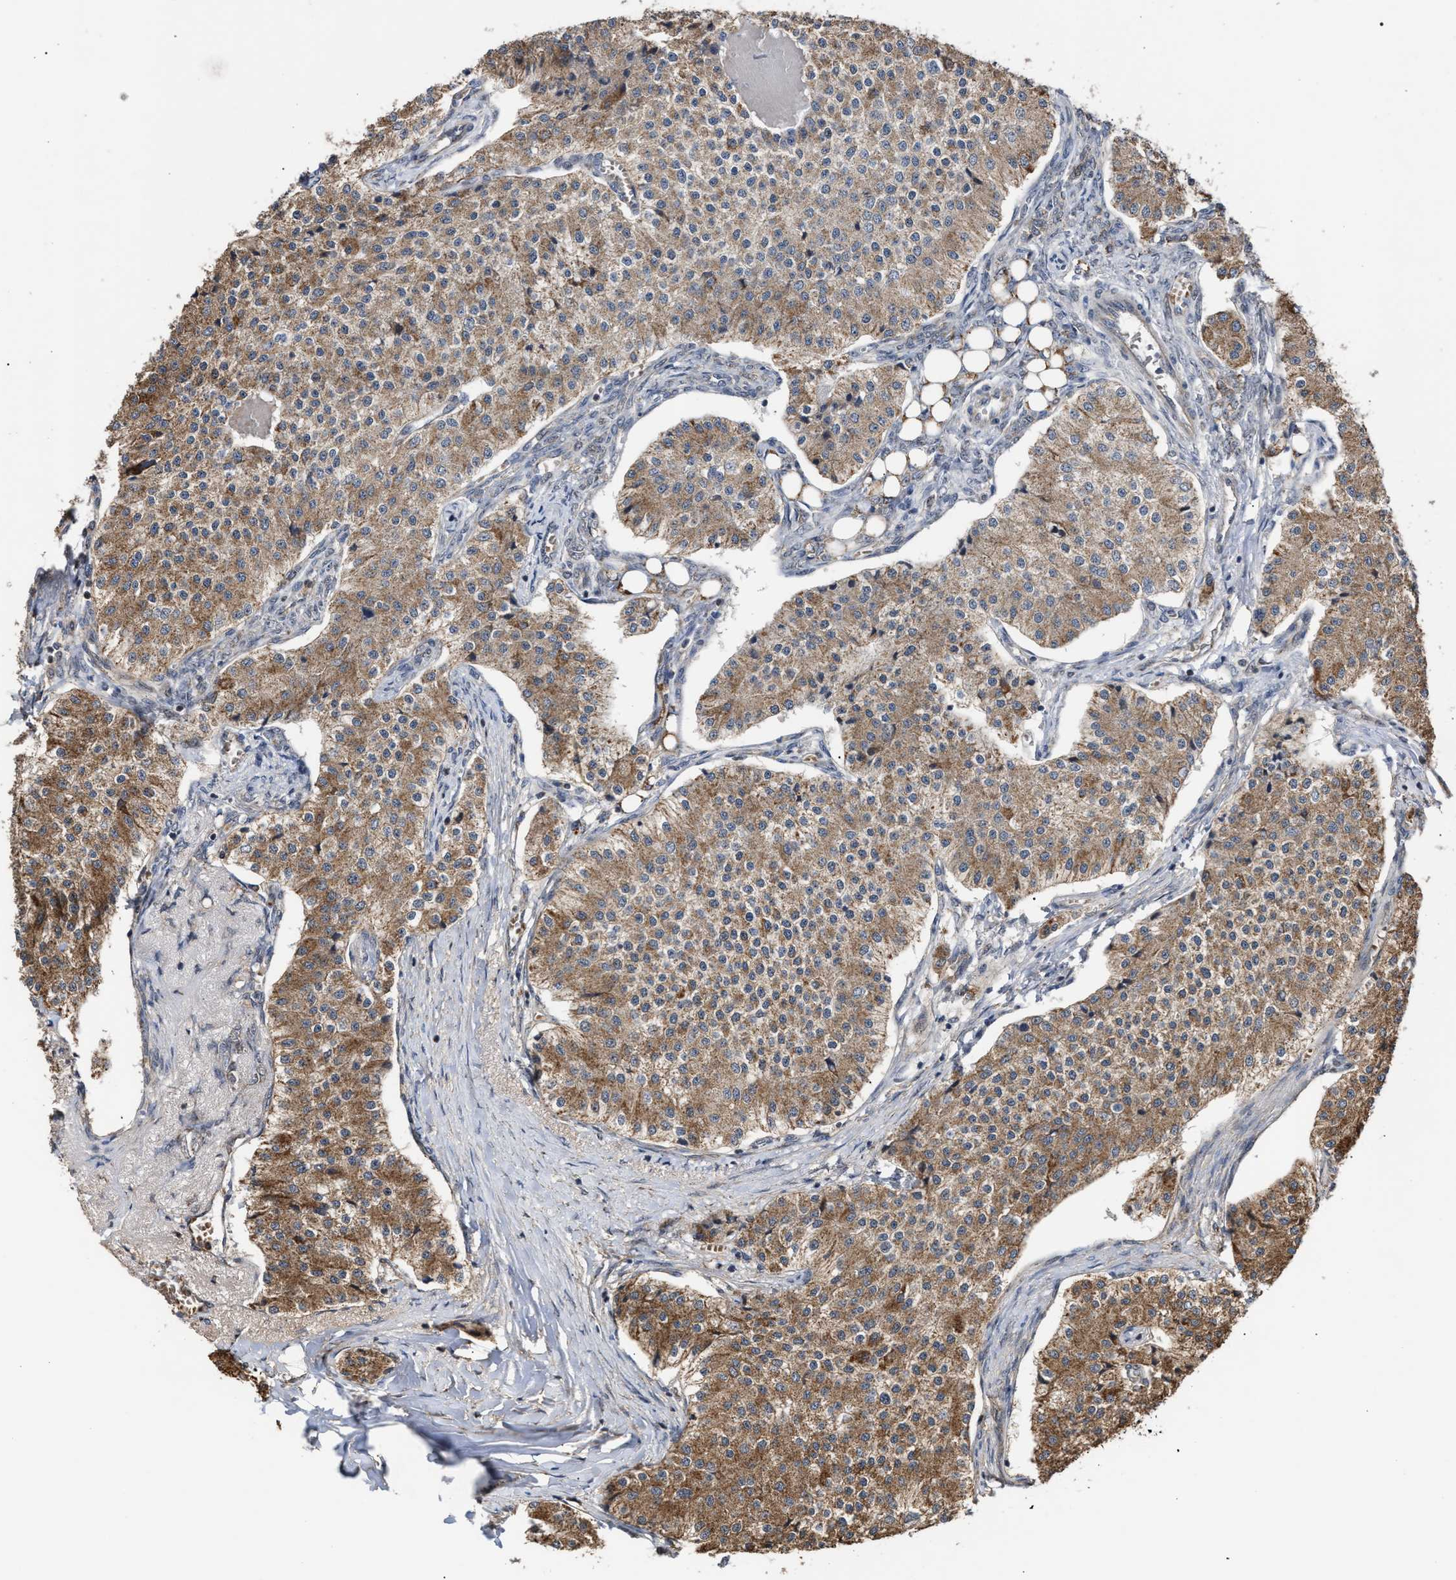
{"staining": {"intensity": "moderate", "quantity": ">75%", "location": "cytoplasmic/membranous"}, "tissue": "carcinoid", "cell_type": "Tumor cells", "image_type": "cancer", "snomed": [{"axis": "morphology", "description": "Carcinoid, malignant, NOS"}, {"axis": "topography", "description": "Colon"}], "caption": "Brown immunohistochemical staining in malignant carcinoid reveals moderate cytoplasmic/membranous positivity in approximately >75% of tumor cells.", "gene": "EXOSC2", "patient": {"sex": "female", "age": 52}}